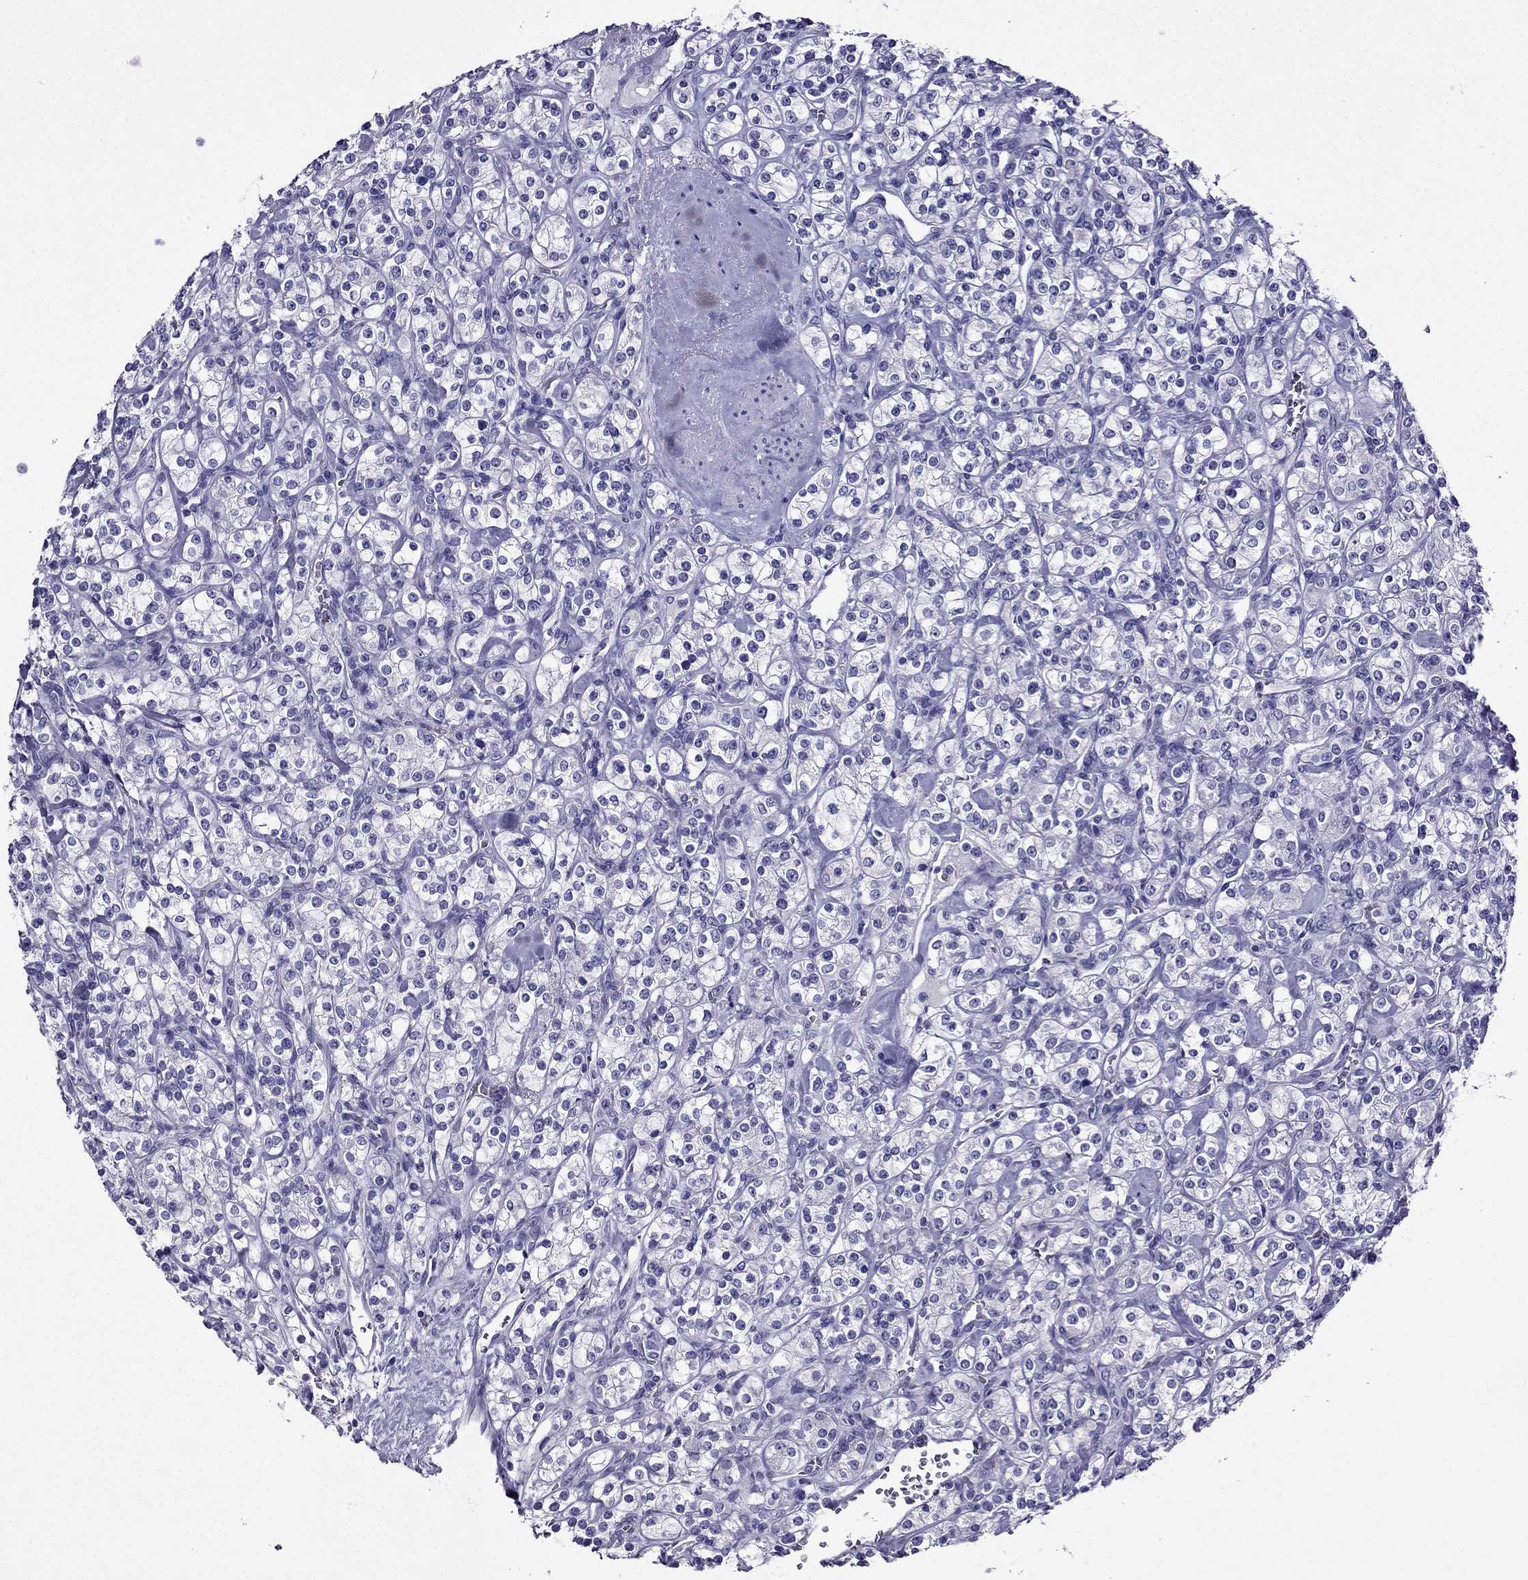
{"staining": {"intensity": "negative", "quantity": "none", "location": "none"}, "tissue": "renal cancer", "cell_type": "Tumor cells", "image_type": "cancer", "snomed": [{"axis": "morphology", "description": "Adenocarcinoma, NOS"}, {"axis": "topography", "description": "Kidney"}], "caption": "Tumor cells are negative for protein expression in human renal cancer.", "gene": "ZNF541", "patient": {"sex": "male", "age": 77}}